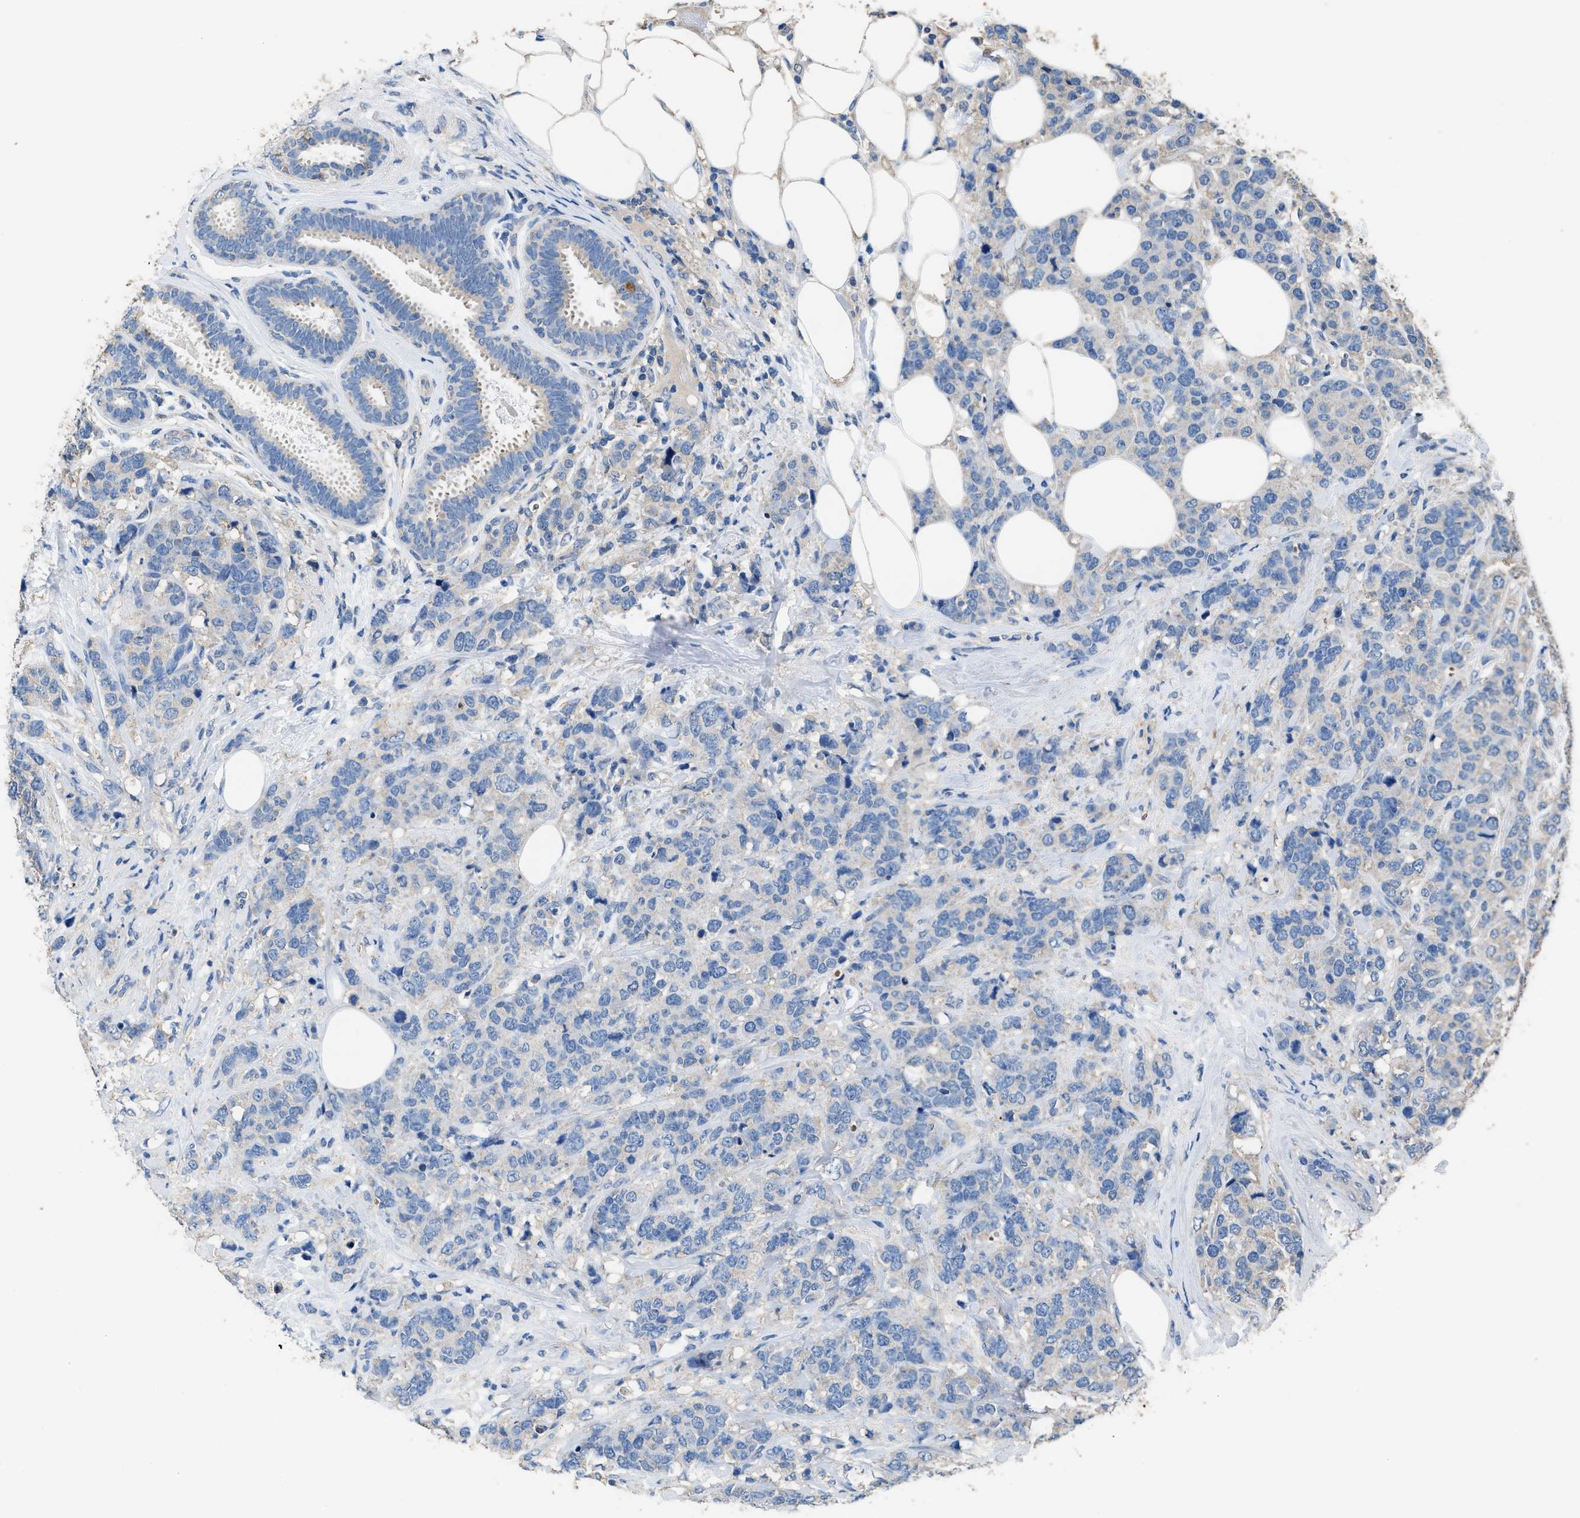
{"staining": {"intensity": "negative", "quantity": "none", "location": "none"}, "tissue": "breast cancer", "cell_type": "Tumor cells", "image_type": "cancer", "snomed": [{"axis": "morphology", "description": "Lobular carcinoma"}, {"axis": "topography", "description": "Breast"}], "caption": "A high-resolution image shows immunohistochemistry (IHC) staining of breast cancer (lobular carcinoma), which displays no significant expression in tumor cells.", "gene": "ITSN1", "patient": {"sex": "female", "age": 59}}